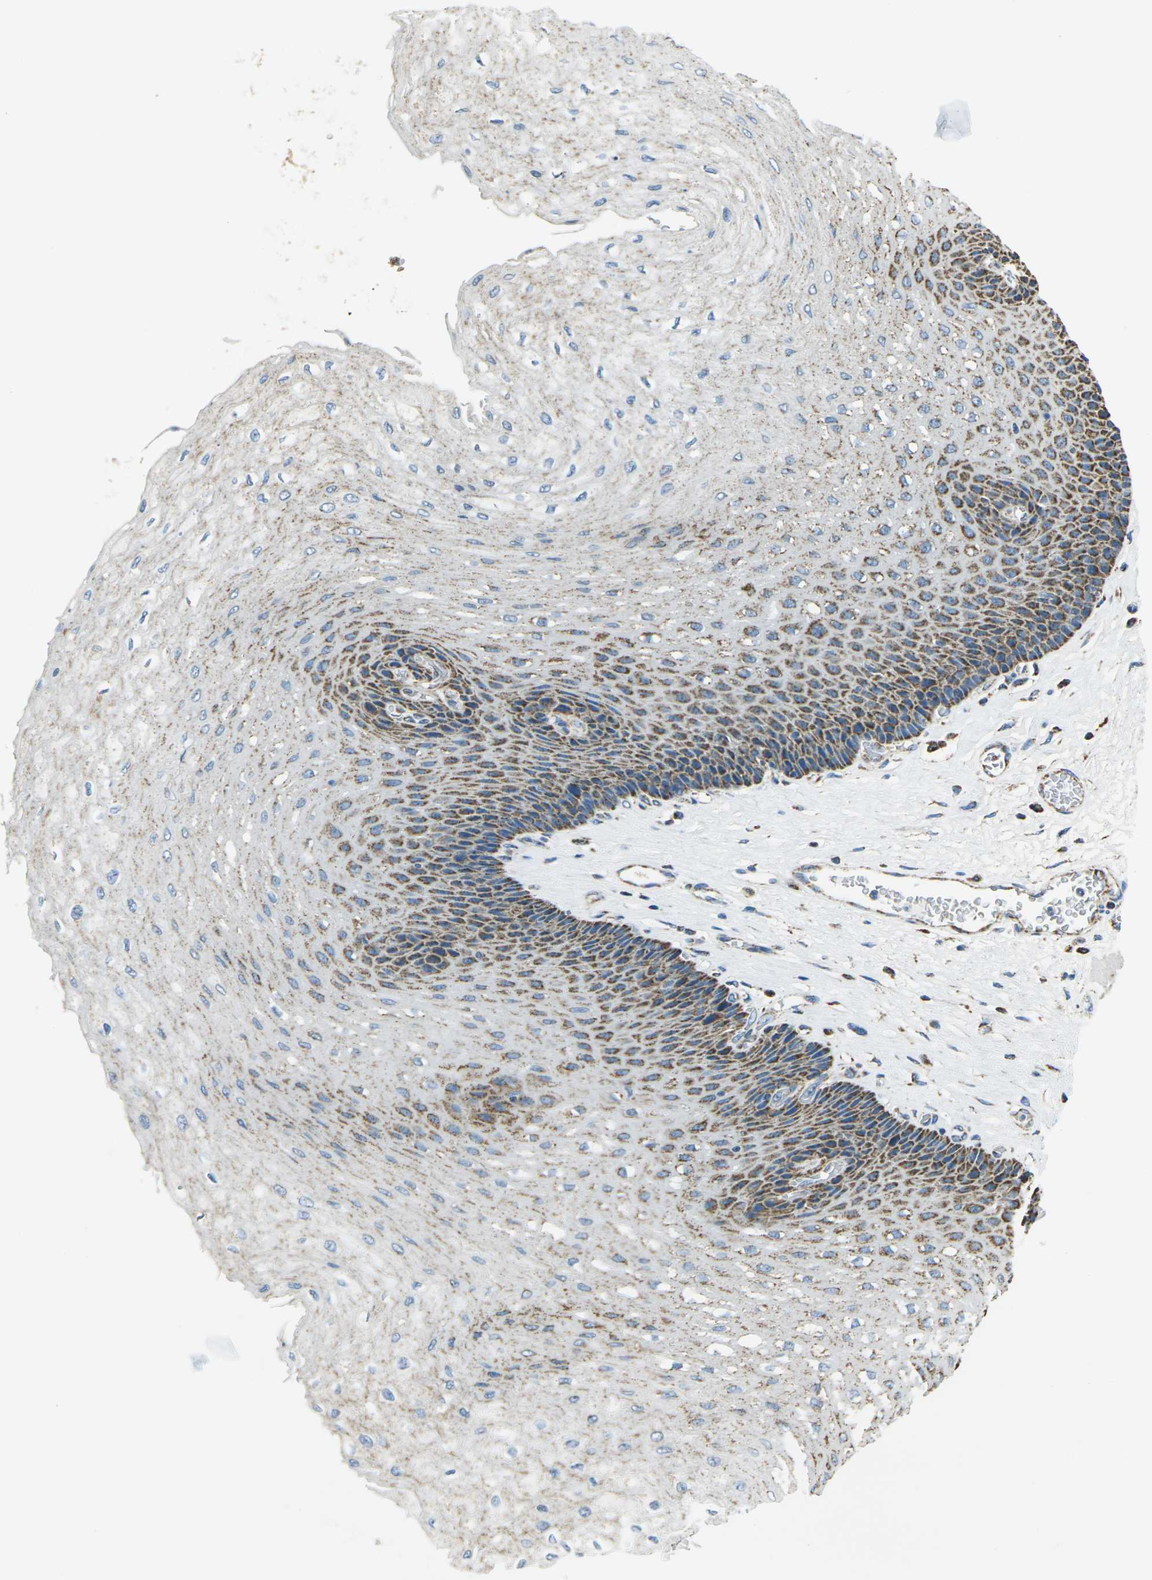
{"staining": {"intensity": "moderate", "quantity": "25%-75%", "location": "cytoplasmic/membranous"}, "tissue": "esophagus", "cell_type": "Squamous epithelial cells", "image_type": "normal", "snomed": [{"axis": "morphology", "description": "Normal tissue, NOS"}, {"axis": "topography", "description": "Esophagus"}], "caption": "Immunohistochemistry (DAB (3,3'-diaminobenzidine)) staining of unremarkable esophagus reveals moderate cytoplasmic/membranous protein positivity in about 25%-75% of squamous epithelial cells. The staining was performed using DAB to visualize the protein expression in brown, while the nuclei were stained in blue with hematoxylin (Magnification: 20x).", "gene": "IRF3", "patient": {"sex": "female", "age": 72}}